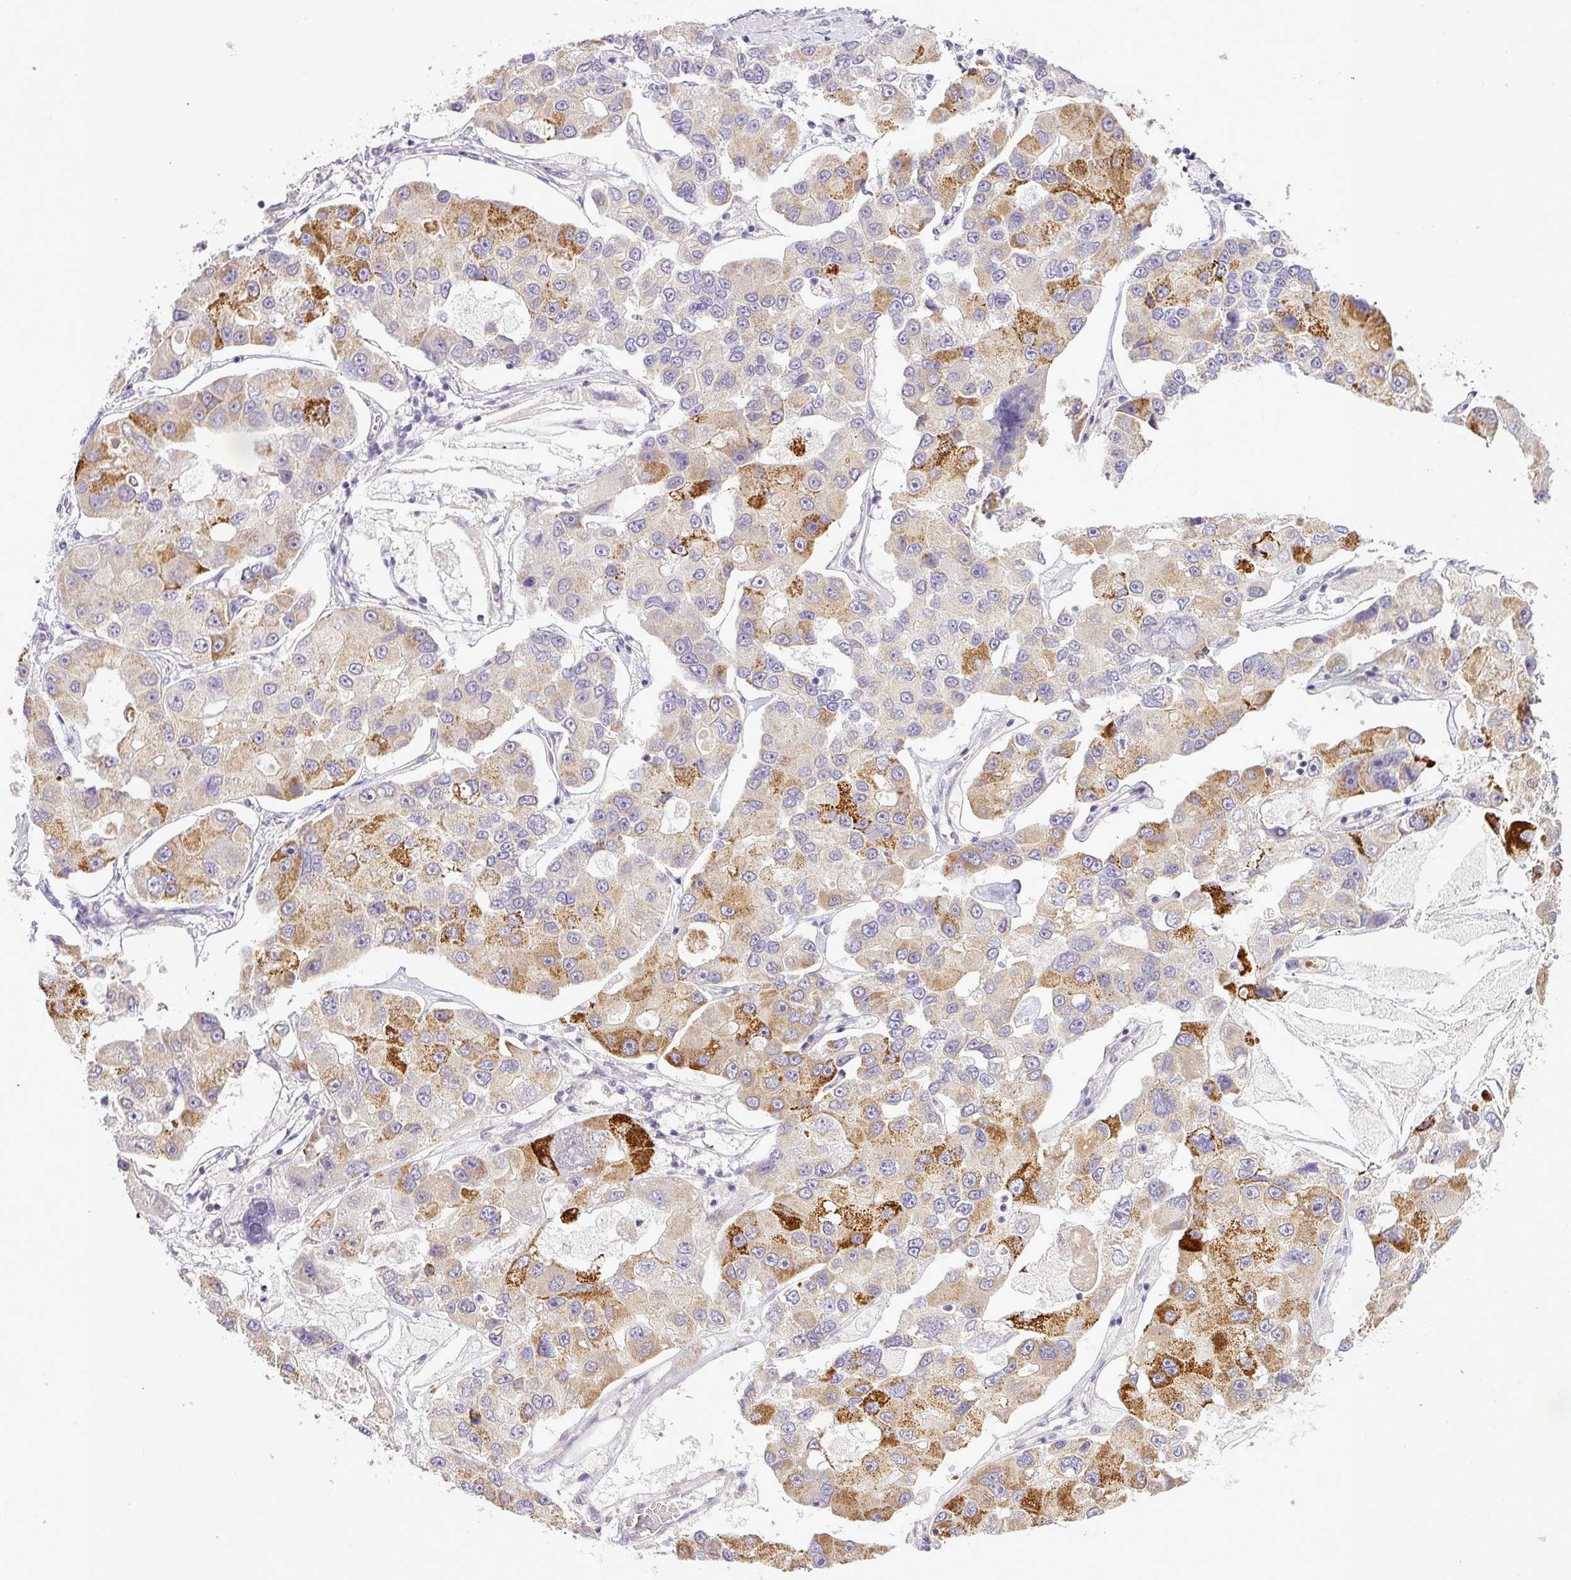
{"staining": {"intensity": "strong", "quantity": "<25%", "location": "cytoplasmic/membranous"}, "tissue": "lung cancer", "cell_type": "Tumor cells", "image_type": "cancer", "snomed": [{"axis": "morphology", "description": "Adenocarcinoma, NOS"}, {"axis": "topography", "description": "Lung"}], "caption": "Lung cancer stained with a protein marker reveals strong staining in tumor cells.", "gene": "ZDHHC1", "patient": {"sex": "female", "age": 54}}